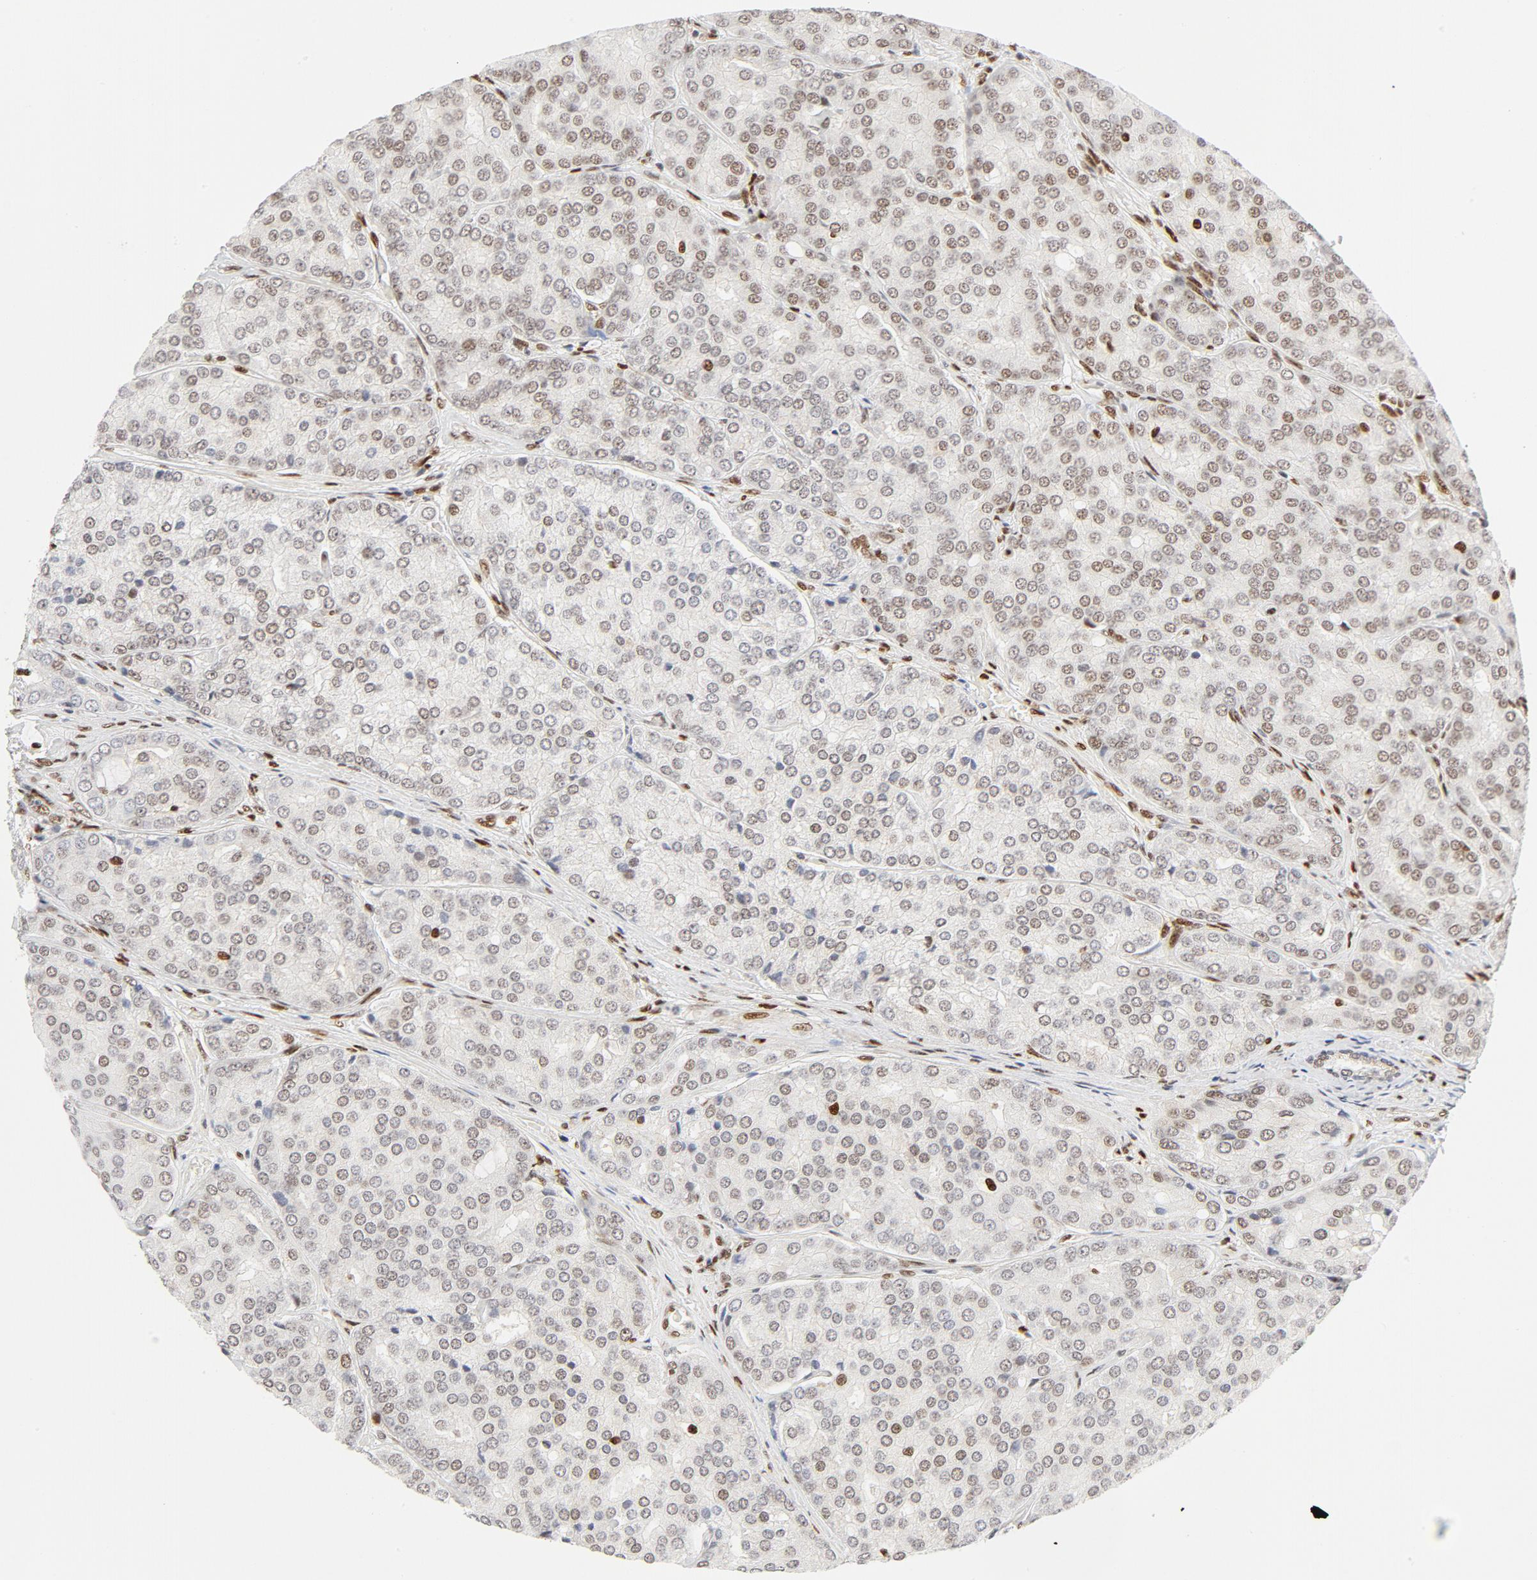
{"staining": {"intensity": "moderate", "quantity": ">75%", "location": "nuclear"}, "tissue": "prostate cancer", "cell_type": "Tumor cells", "image_type": "cancer", "snomed": [{"axis": "morphology", "description": "Adenocarcinoma, High grade"}, {"axis": "topography", "description": "Prostate"}], "caption": "DAB immunohistochemical staining of prostate adenocarcinoma (high-grade) shows moderate nuclear protein staining in about >75% of tumor cells.", "gene": "MEF2A", "patient": {"sex": "male", "age": 64}}